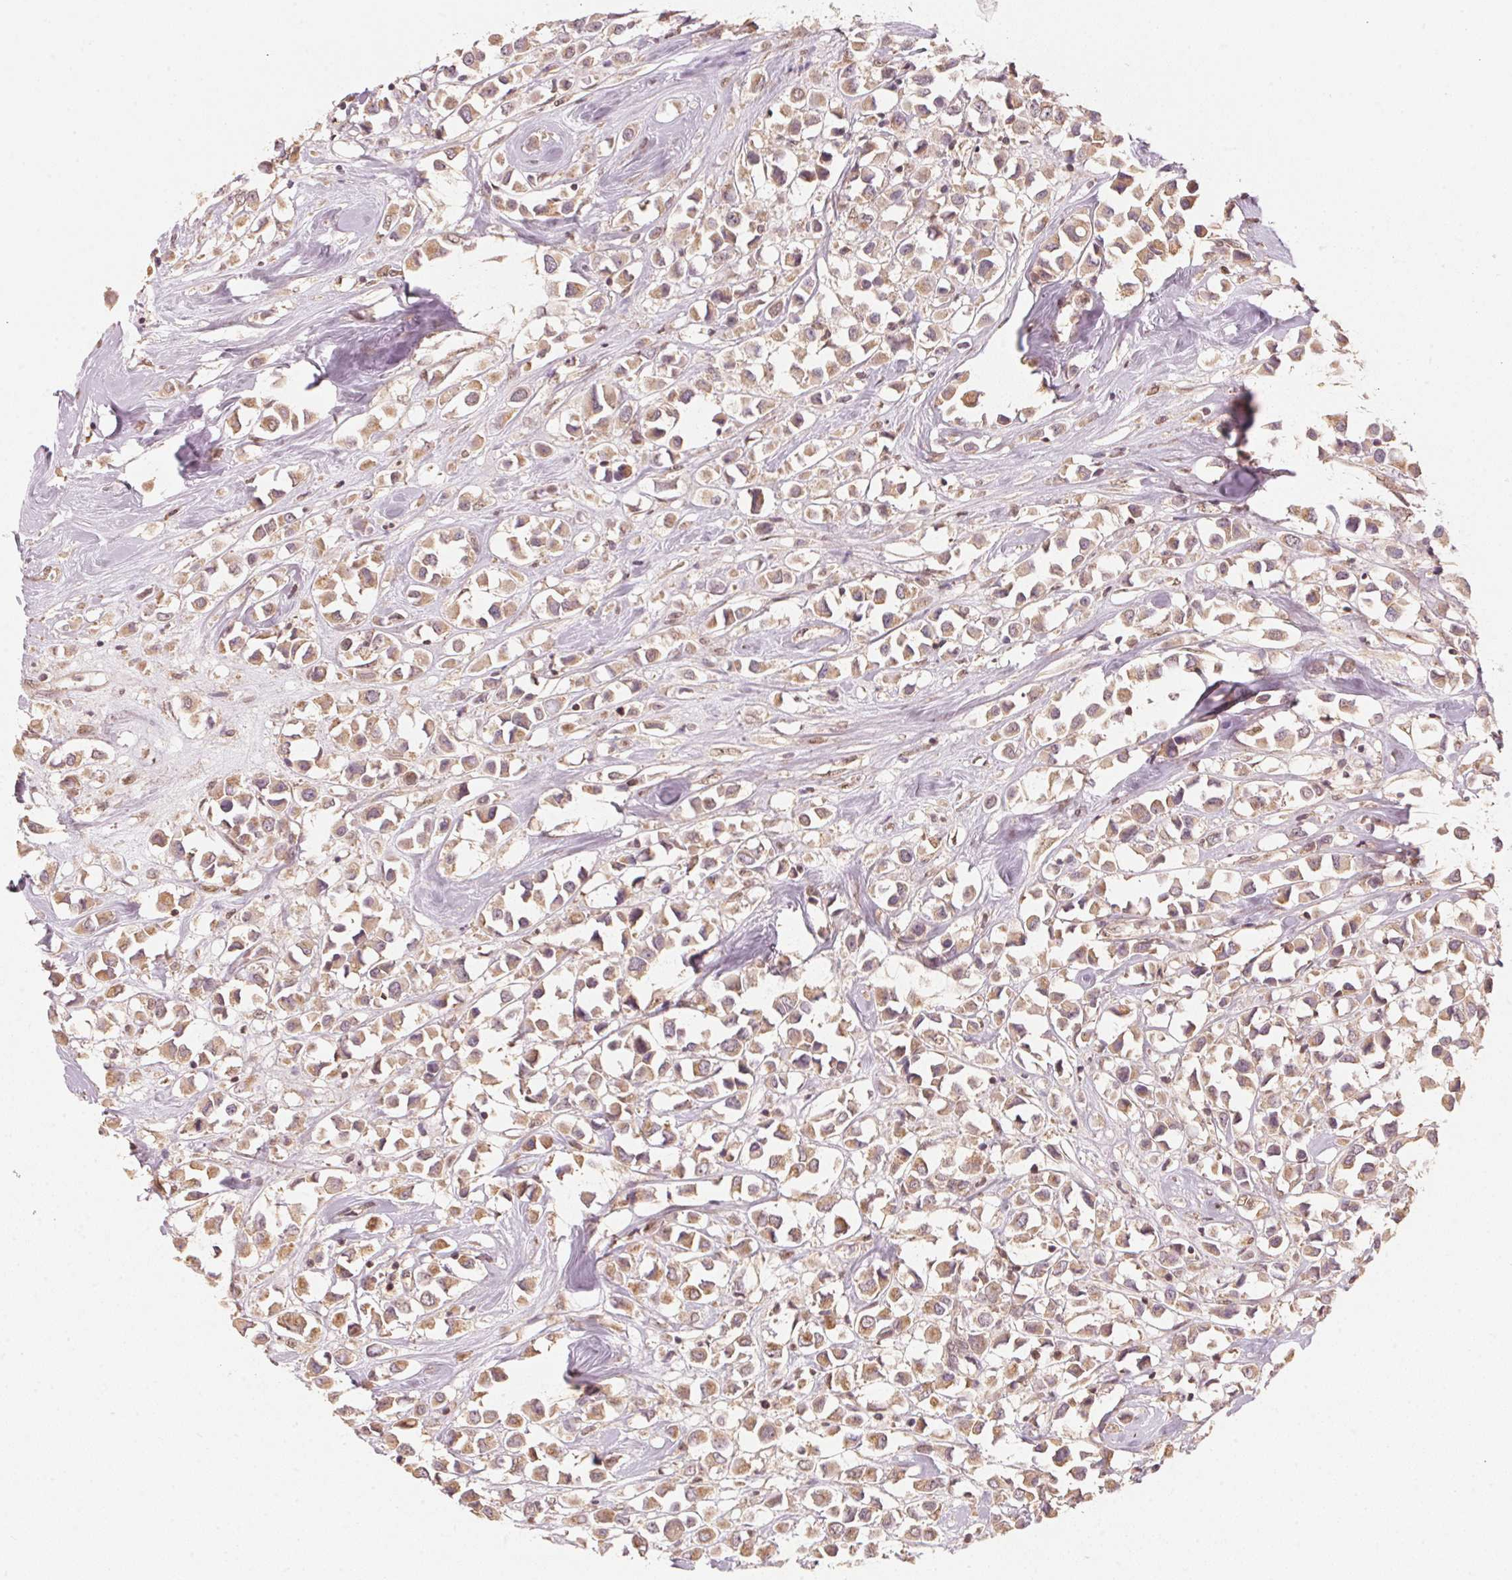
{"staining": {"intensity": "weak", "quantity": ">75%", "location": "cytoplasmic/membranous"}, "tissue": "breast cancer", "cell_type": "Tumor cells", "image_type": "cancer", "snomed": [{"axis": "morphology", "description": "Duct carcinoma"}, {"axis": "topography", "description": "Breast"}], "caption": "Human breast cancer (infiltrating ductal carcinoma) stained for a protein (brown) shows weak cytoplasmic/membranous positive positivity in about >75% of tumor cells.", "gene": "C2orf73", "patient": {"sex": "female", "age": 61}}